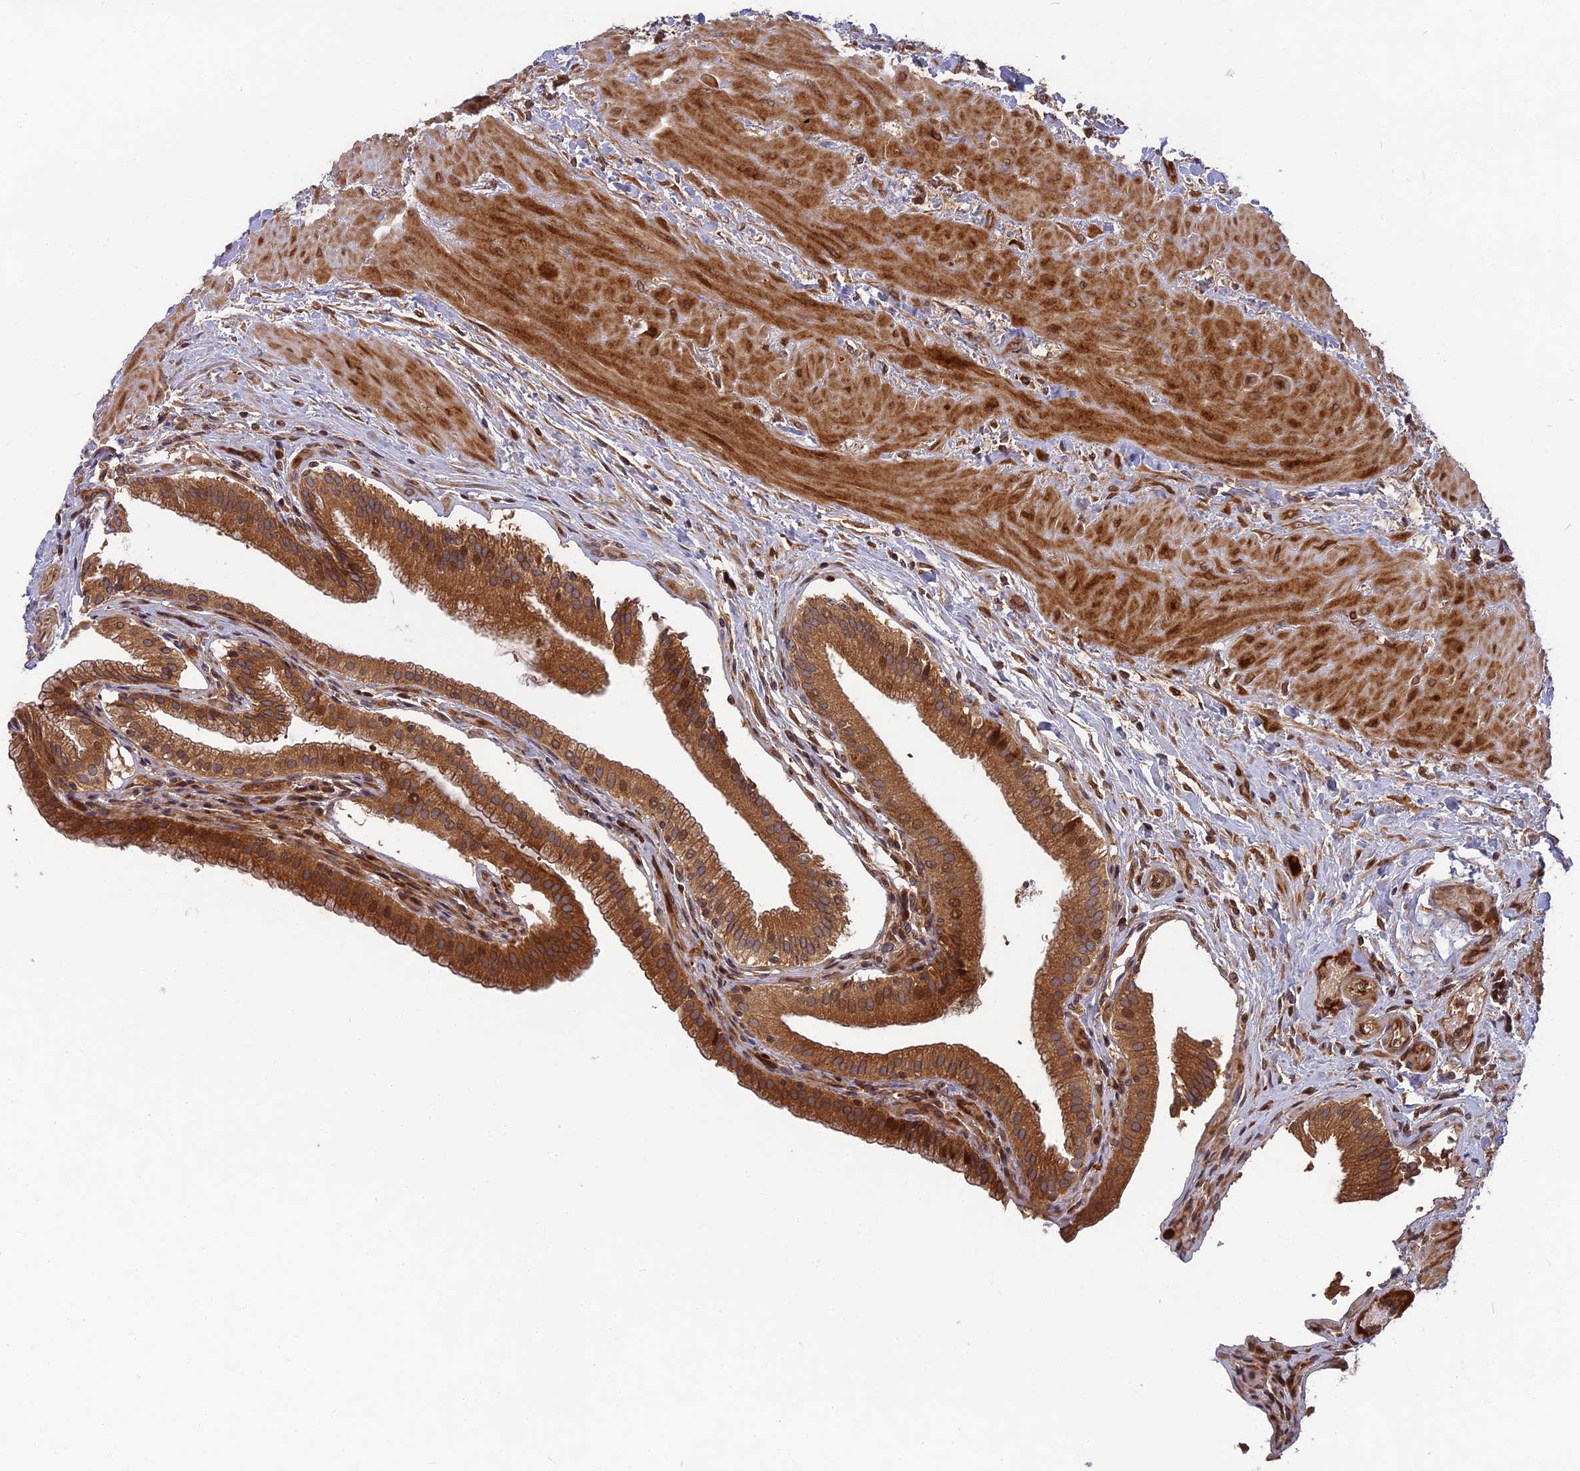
{"staining": {"intensity": "strong", "quantity": ">75%", "location": "cytoplasmic/membranous"}, "tissue": "gallbladder", "cell_type": "Glandular cells", "image_type": "normal", "snomed": [{"axis": "morphology", "description": "Normal tissue, NOS"}, {"axis": "topography", "description": "Gallbladder"}], "caption": "Gallbladder was stained to show a protein in brown. There is high levels of strong cytoplasmic/membranous positivity in about >75% of glandular cells. Immunohistochemistry stains the protein in brown and the nuclei are stained blue.", "gene": "TMUB2", "patient": {"sex": "male", "age": 24}}